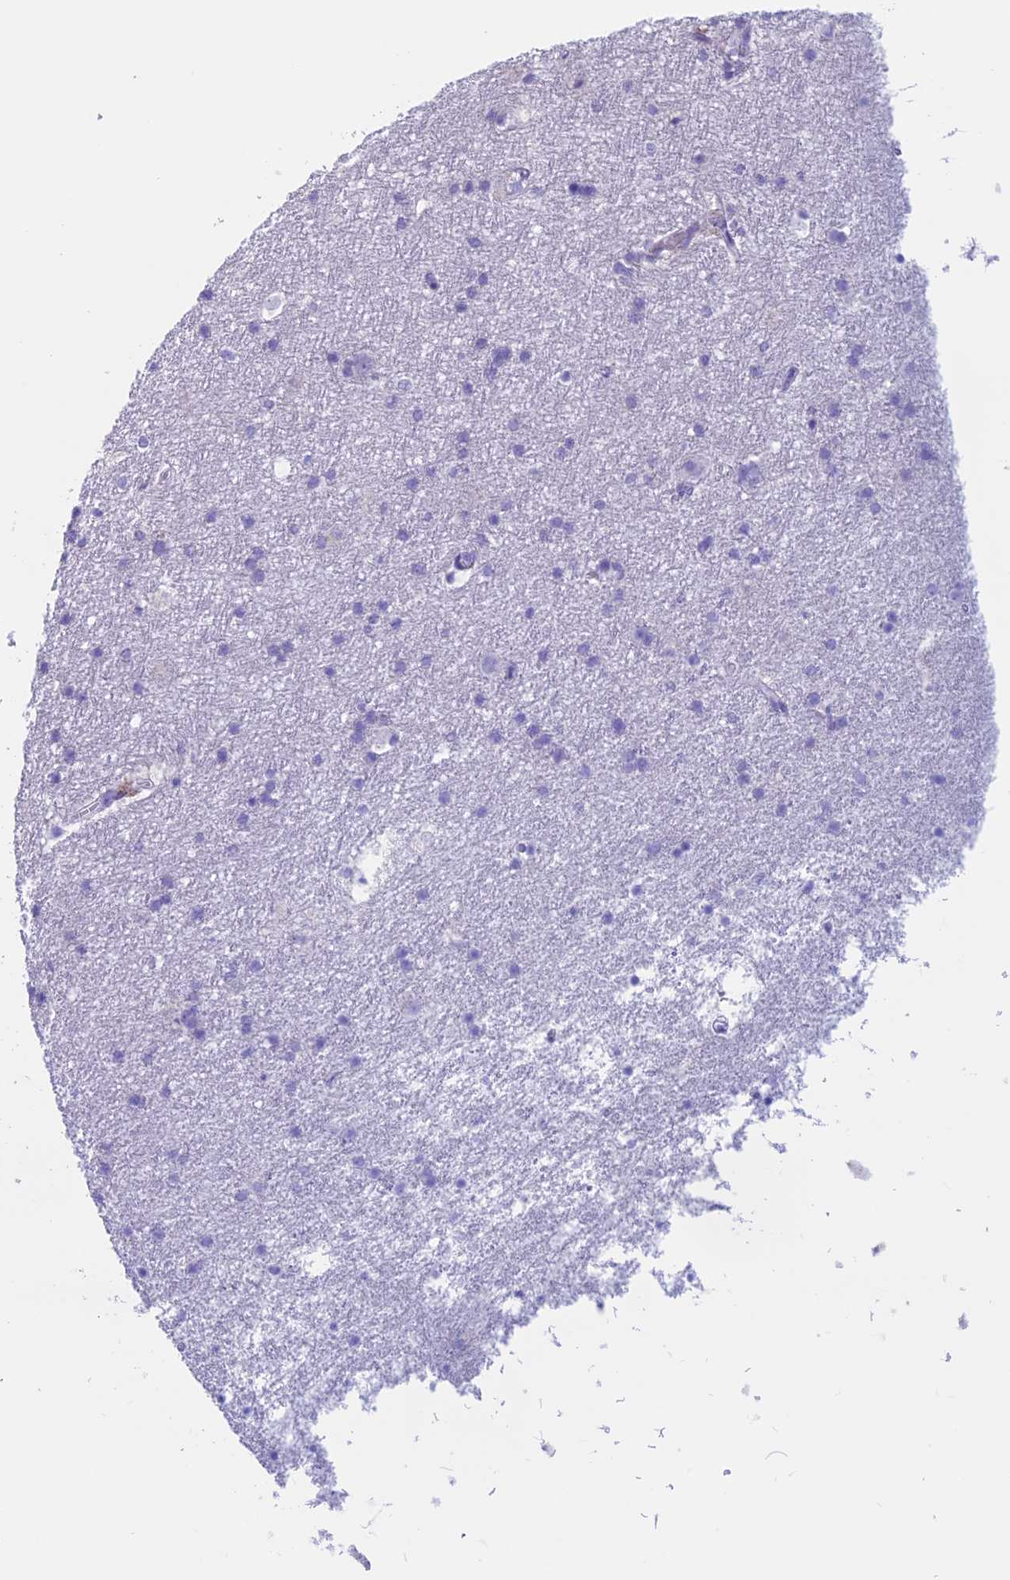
{"staining": {"intensity": "negative", "quantity": "none", "location": "none"}, "tissue": "cerebral cortex", "cell_type": "Endothelial cells", "image_type": "normal", "snomed": [{"axis": "morphology", "description": "Normal tissue, NOS"}, {"axis": "topography", "description": "Cerebral cortex"}], "caption": "The image exhibits no staining of endothelial cells in benign cerebral cortex. Brightfield microscopy of IHC stained with DAB (brown) and hematoxylin (blue), captured at high magnification.", "gene": "RP1", "patient": {"sex": "male", "age": 54}}